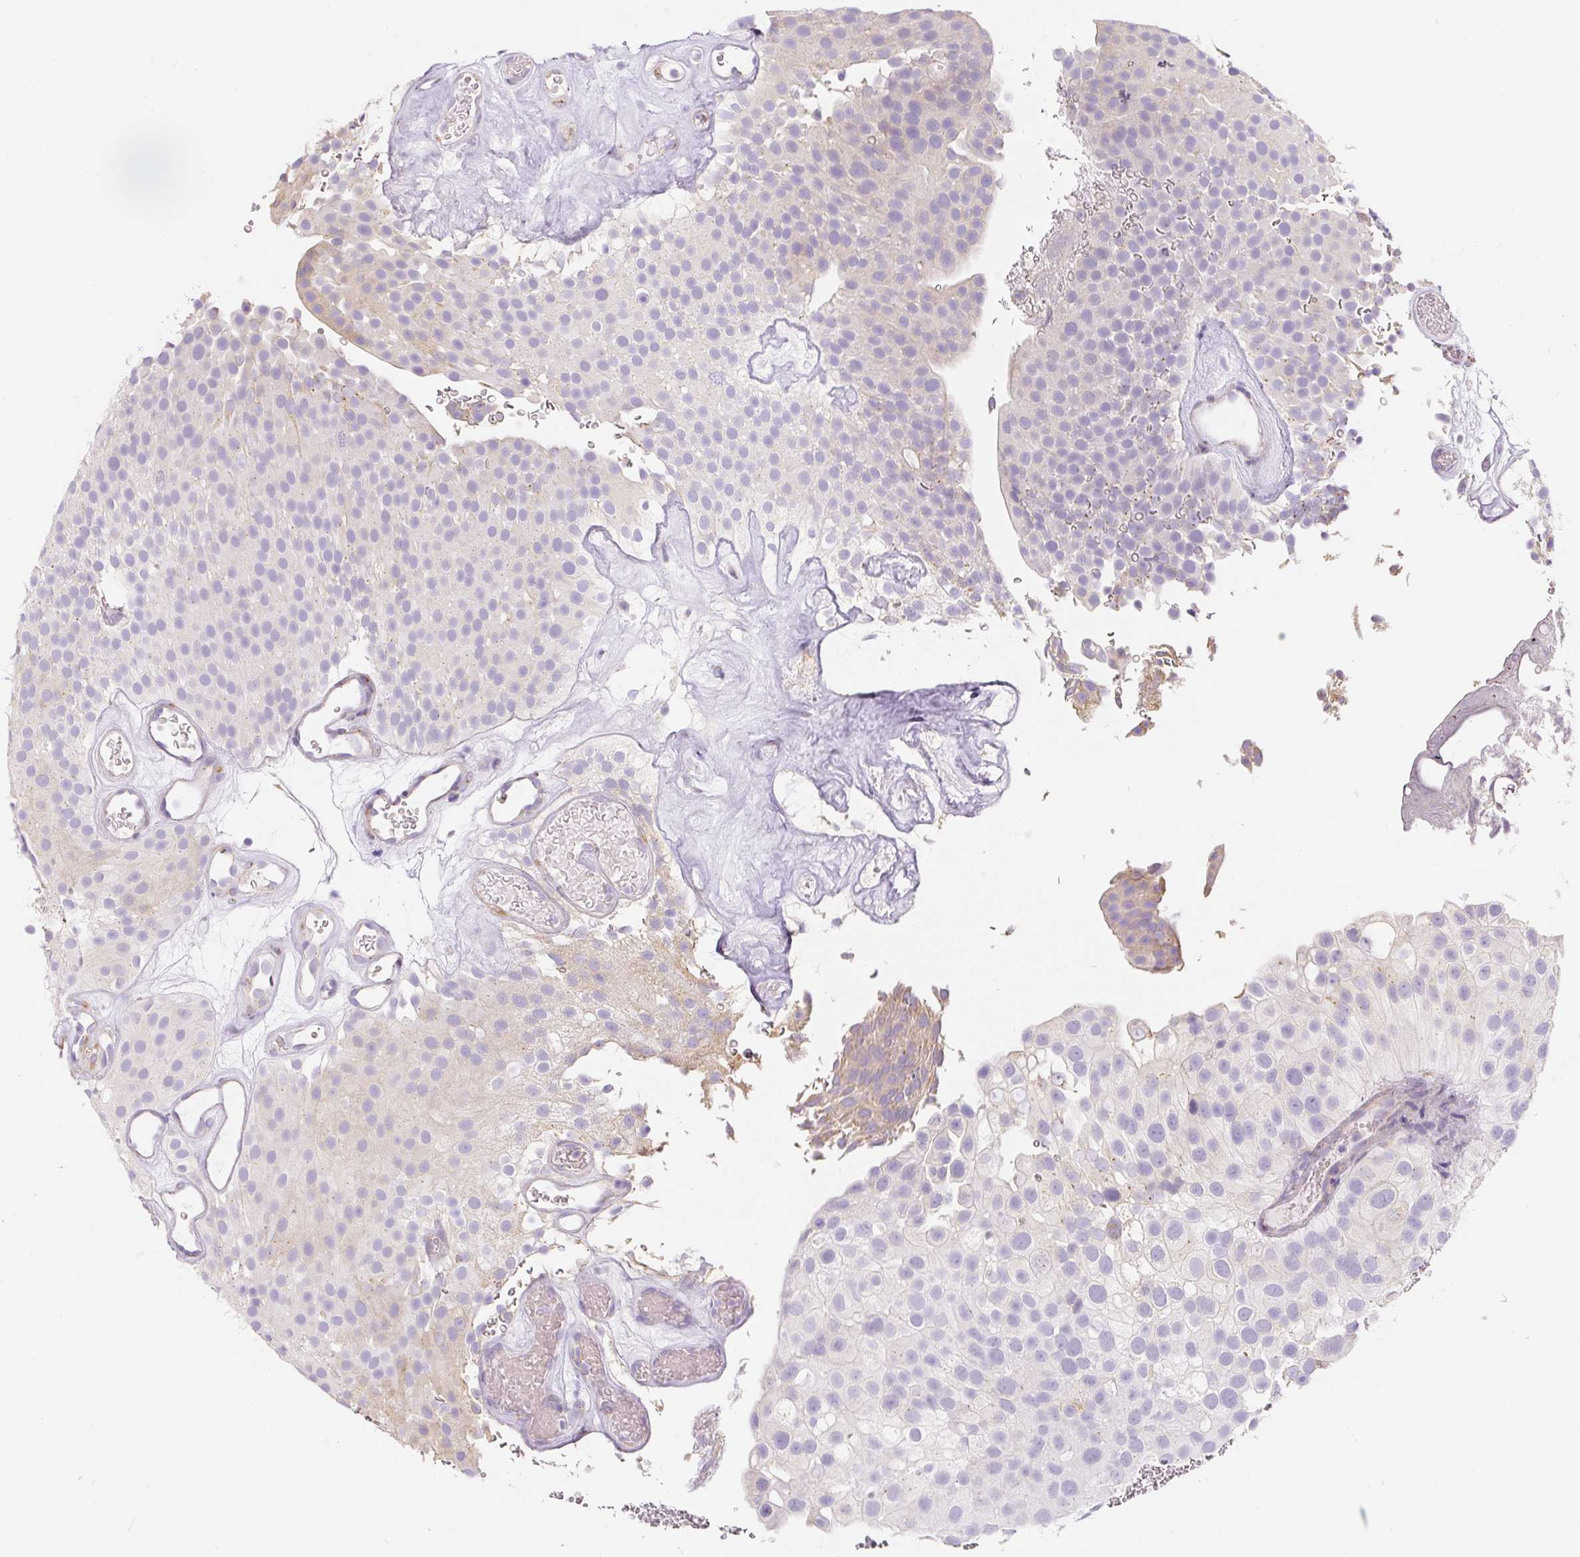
{"staining": {"intensity": "weak", "quantity": "<25%", "location": "cytoplasmic/membranous"}, "tissue": "urothelial cancer", "cell_type": "Tumor cells", "image_type": "cancer", "snomed": [{"axis": "morphology", "description": "Urothelial carcinoma, Low grade"}, {"axis": "topography", "description": "Urinary bladder"}], "caption": "The histopathology image reveals no staining of tumor cells in low-grade urothelial carcinoma.", "gene": "PWWP3B", "patient": {"sex": "male", "age": 78}}